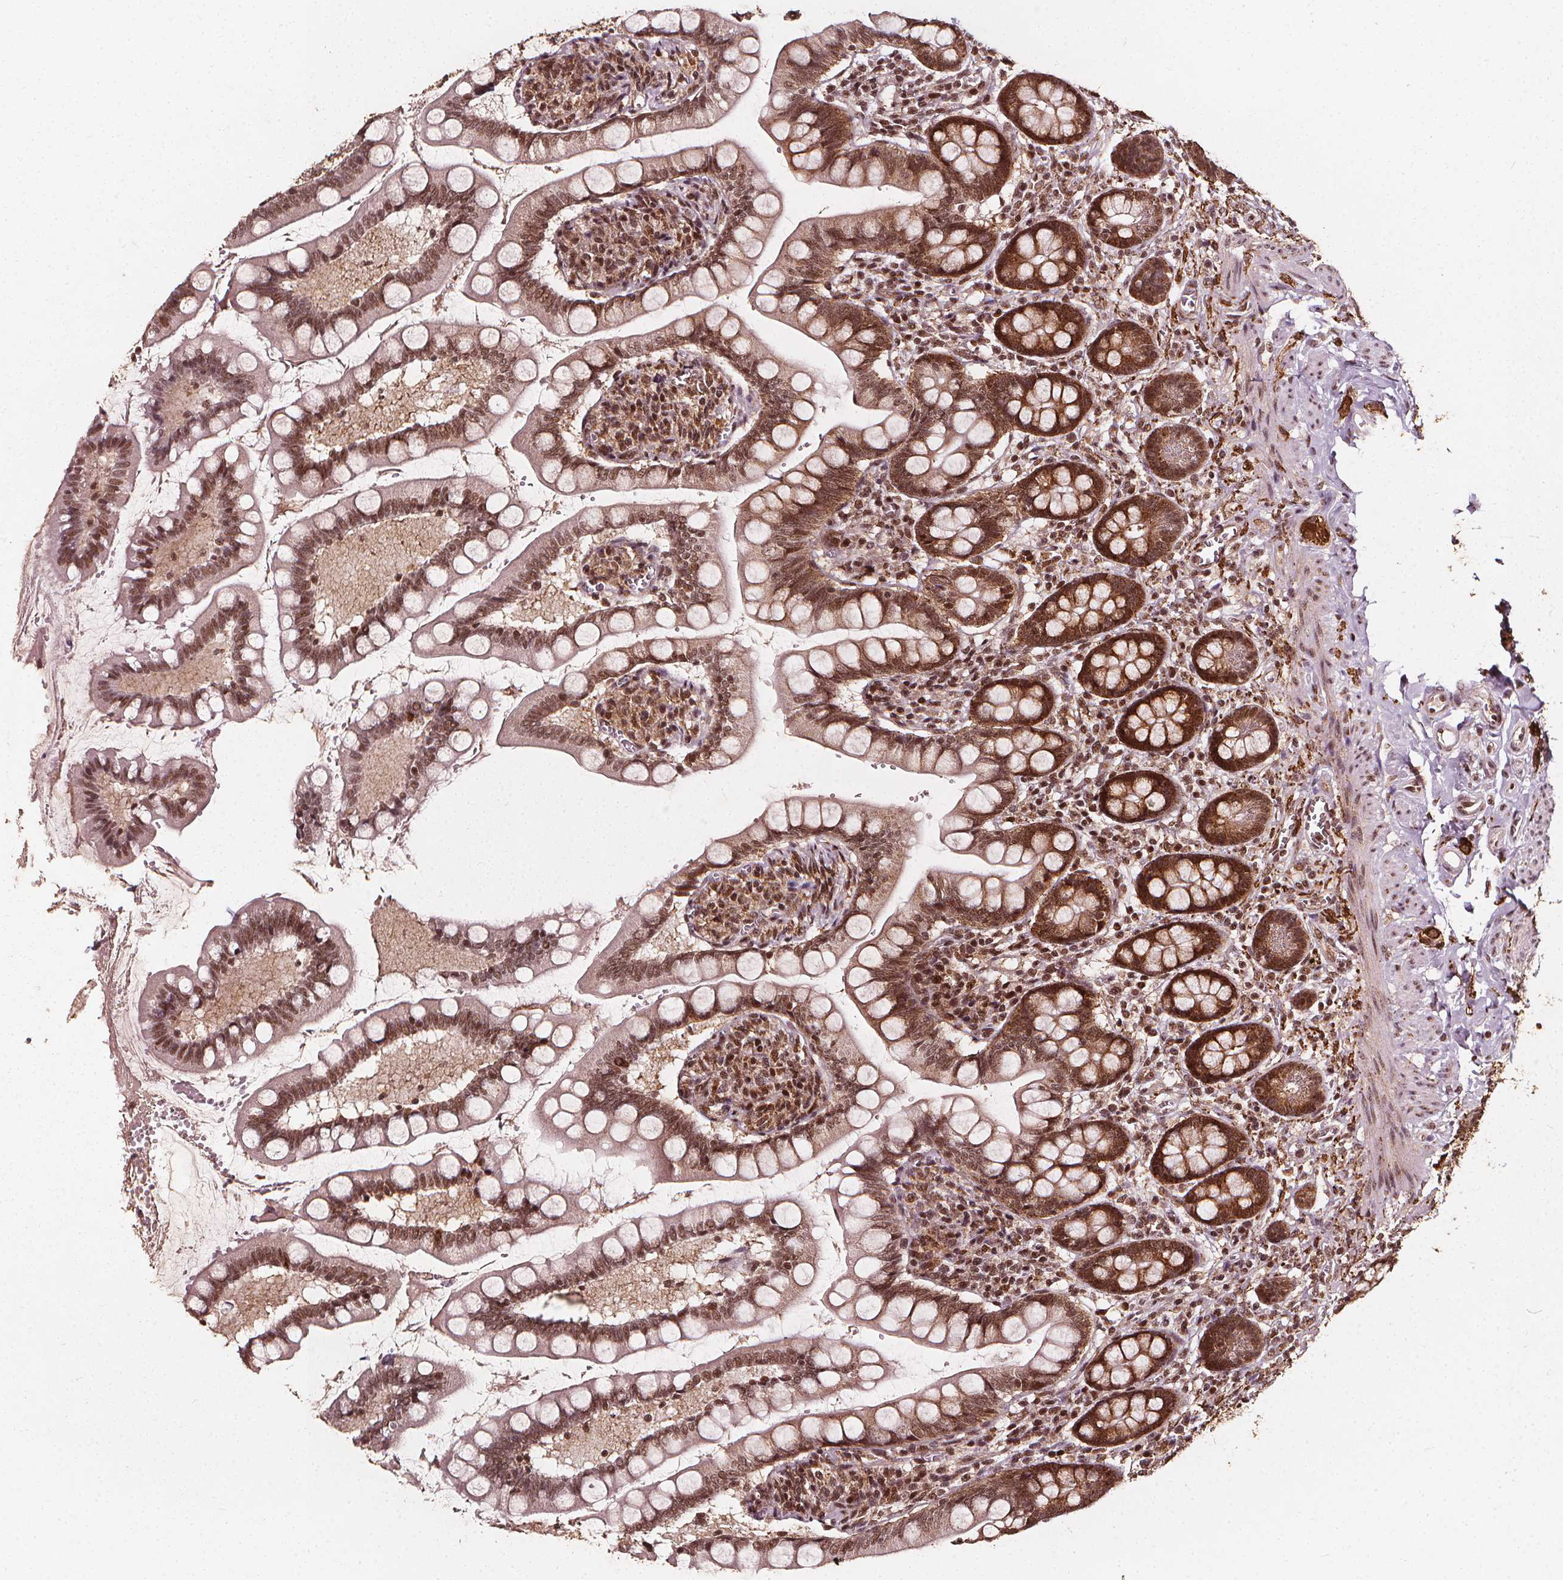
{"staining": {"intensity": "strong", "quantity": ">75%", "location": "cytoplasmic/membranous,nuclear"}, "tissue": "small intestine", "cell_type": "Glandular cells", "image_type": "normal", "snomed": [{"axis": "morphology", "description": "Normal tissue, NOS"}, {"axis": "topography", "description": "Small intestine"}], "caption": "Normal small intestine was stained to show a protein in brown. There is high levels of strong cytoplasmic/membranous,nuclear staining in about >75% of glandular cells. (brown staining indicates protein expression, while blue staining denotes nuclei).", "gene": "SMN1", "patient": {"sex": "female", "age": 56}}